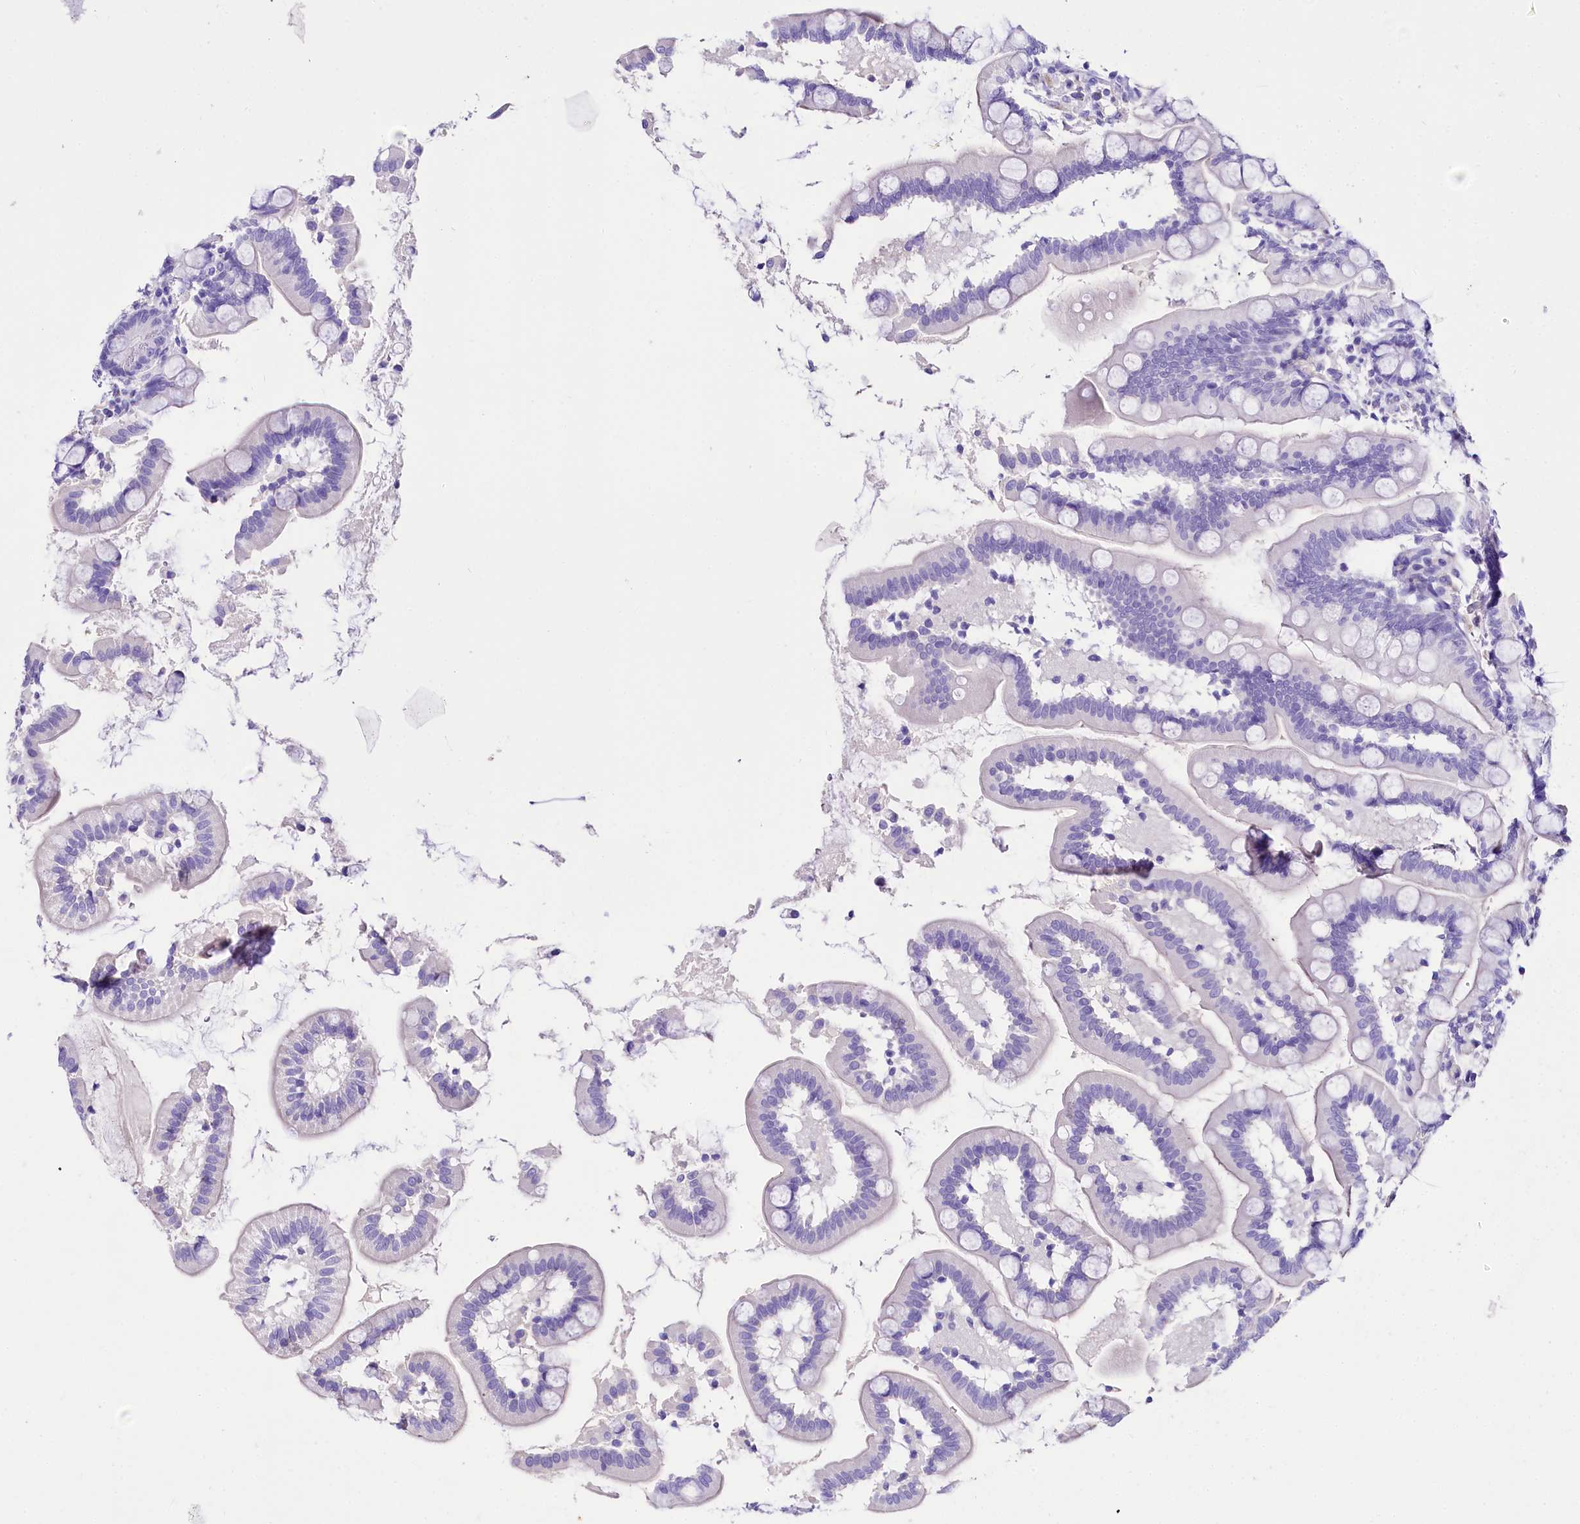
{"staining": {"intensity": "negative", "quantity": "none", "location": "none"}, "tissue": "small intestine", "cell_type": "Glandular cells", "image_type": "normal", "snomed": [{"axis": "morphology", "description": "Normal tissue, NOS"}, {"axis": "topography", "description": "Small intestine"}], "caption": "Micrograph shows no protein expression in glandular cells of benign small intestine.", "gene": "A2ML1", "patient": {"sex": "female", "age": 64}}